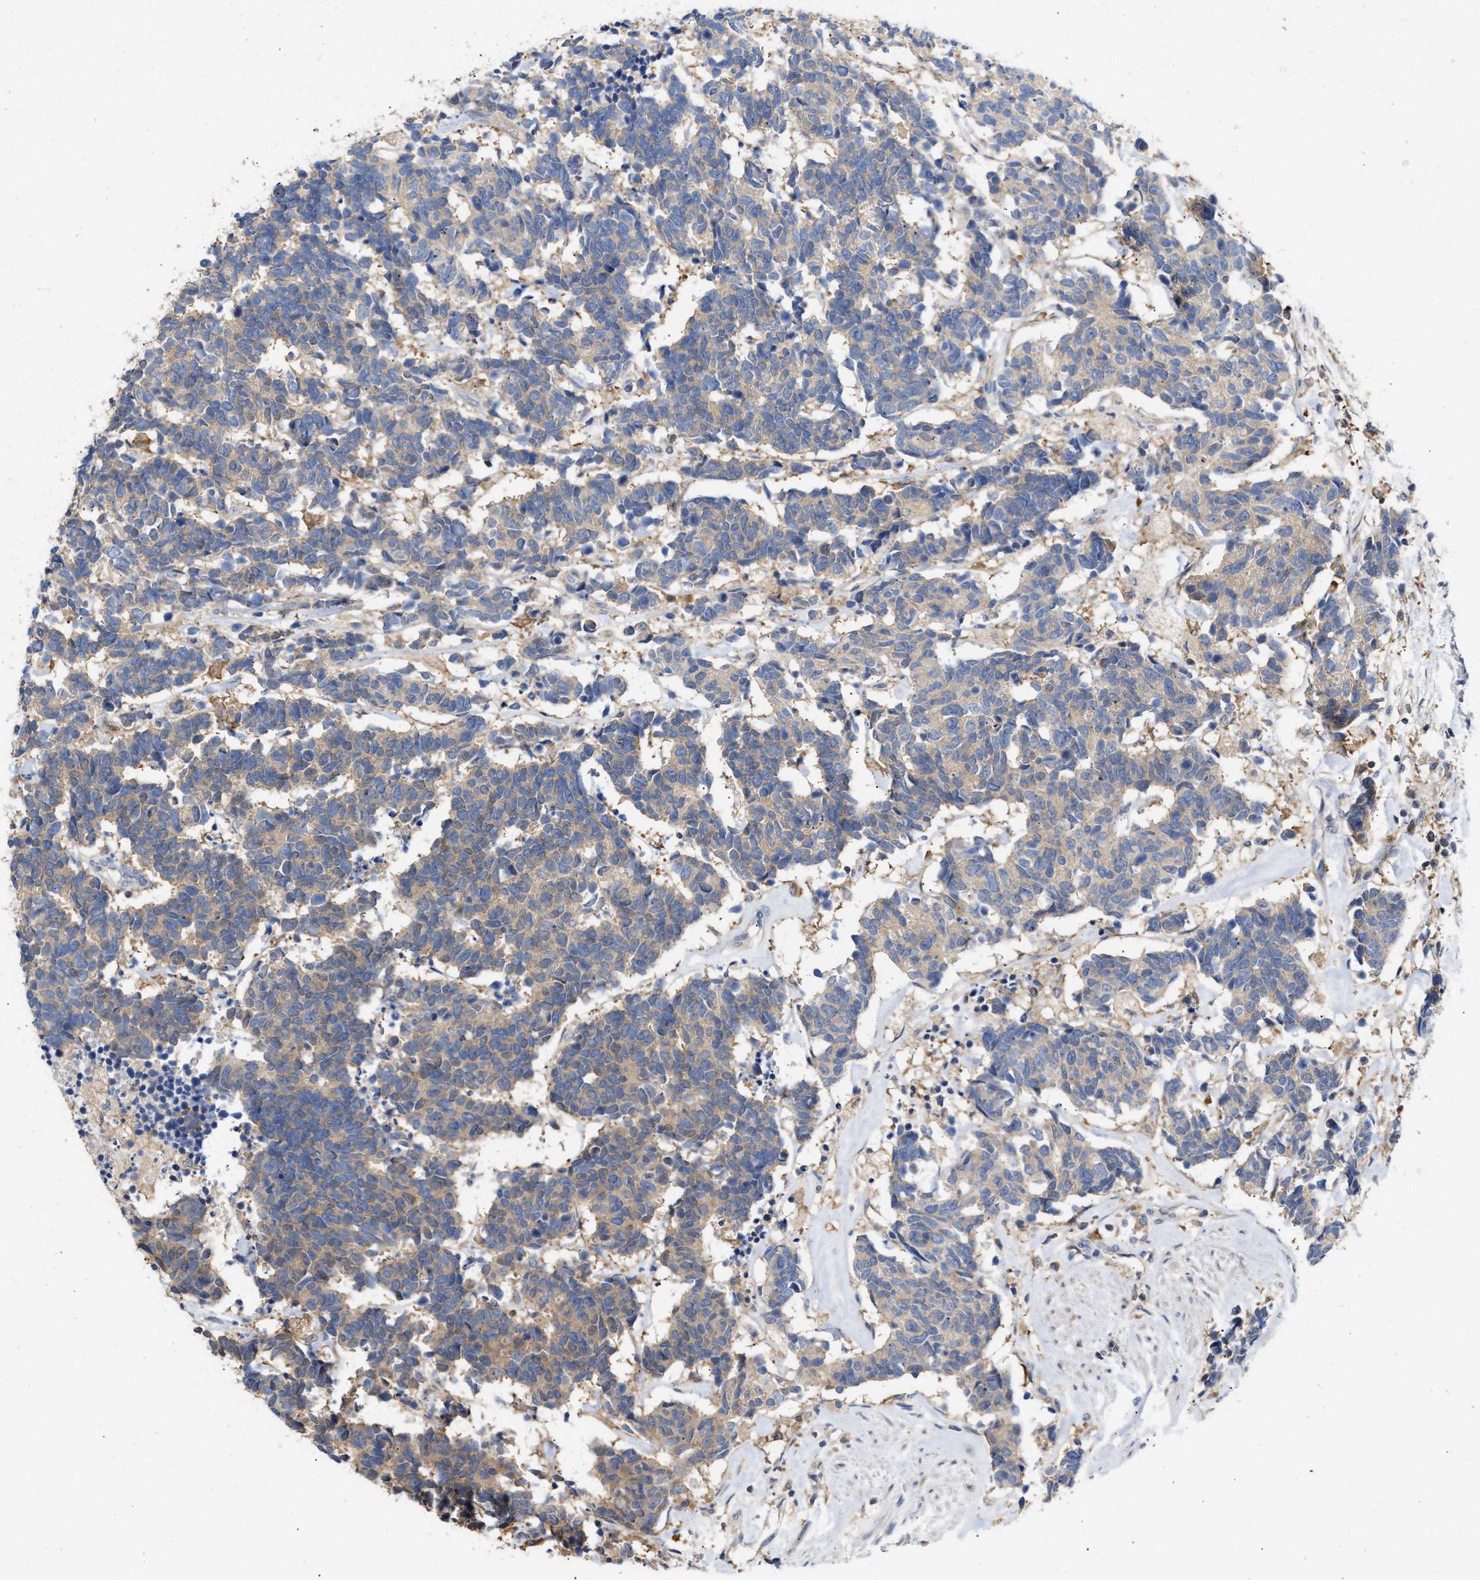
{"staining": {"intensity": "weak", "quantity": "25%-75%", "location": "cytoplasmic/membranous"}, "tissue": "carcinoid", "cell_type": "Tumor cells", "image_type": "cancer", "snomed": [{"axis": "morphology", "description": "Carcinoma, NOS"}, {"axis": "morphology", "description": "Carcinoid, malignant, NOS"}, {"axis": "topography", "description": "Urinary bladder"}], "caption": "Immunohistochemical staining of carcinoid demonstrates weak cytoplasmic/membranous protein expression in about 25%-75% of tumor cells.", "gene": "BBLN", "patient": {"sex": "male", "age": 57}}